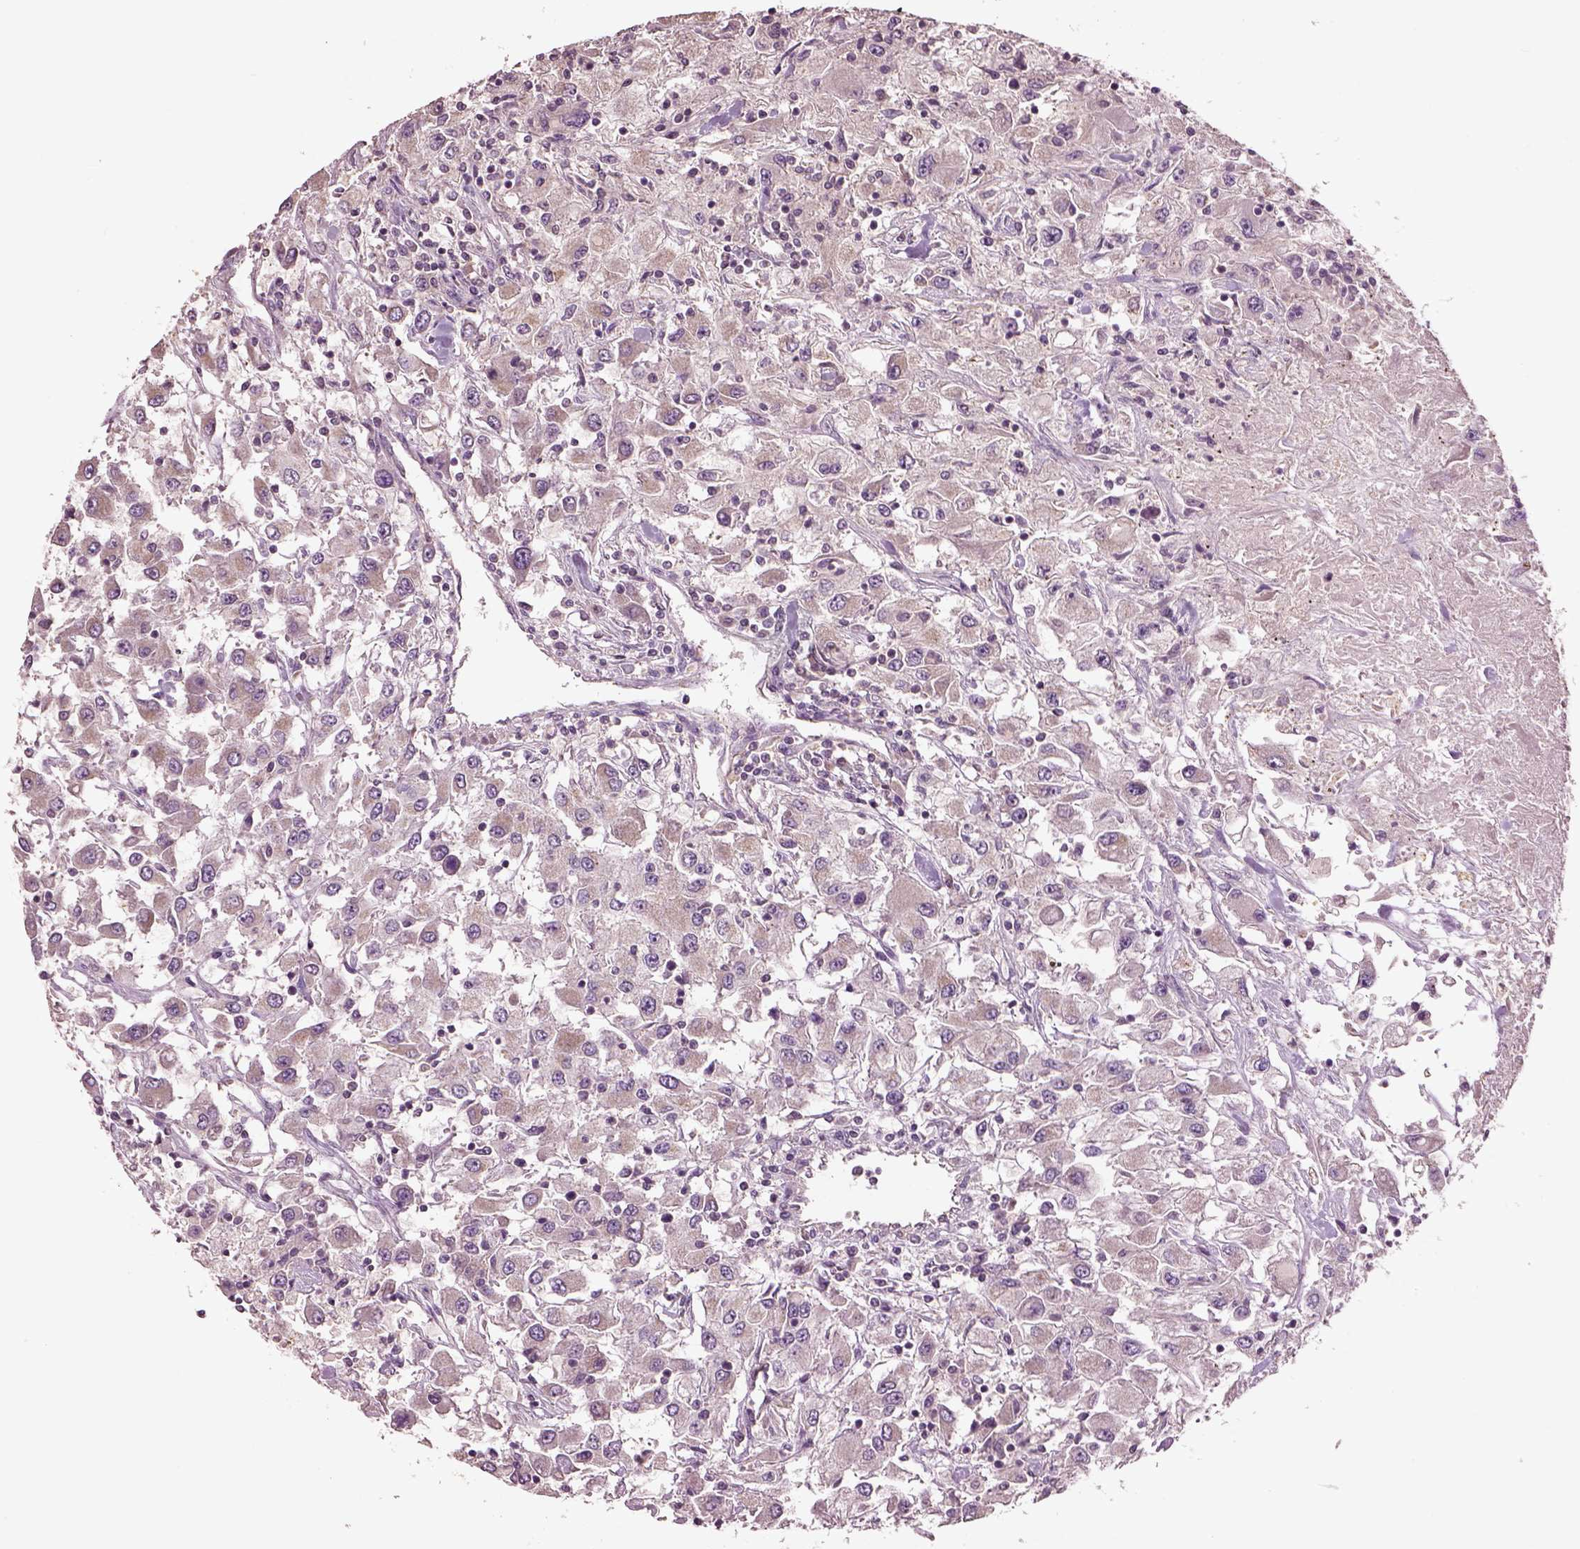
{"staining": {"intensity": "negative", "quantity": "none", "location": "none"}, "tissue": "renal cancer", "cell_type": "Tumor cells", "image_type": "cancer", "snomed": [{"axis": "morphology", "description": "Adenocarcinoma, NOS"}, {"axis": "topography", "description": "Kidney"}], "caption": "The histopathology image shows no significant positivity in tumor cells of renal cancer (adenocarcinoma). The staining is performed using DAB (3,3'-diaminobenzidine) brown chromogen with nuclei counter-stained in using hematoxylin.", "gene": "MTHFS", "patient": {"sex": "female", "age": 67}}